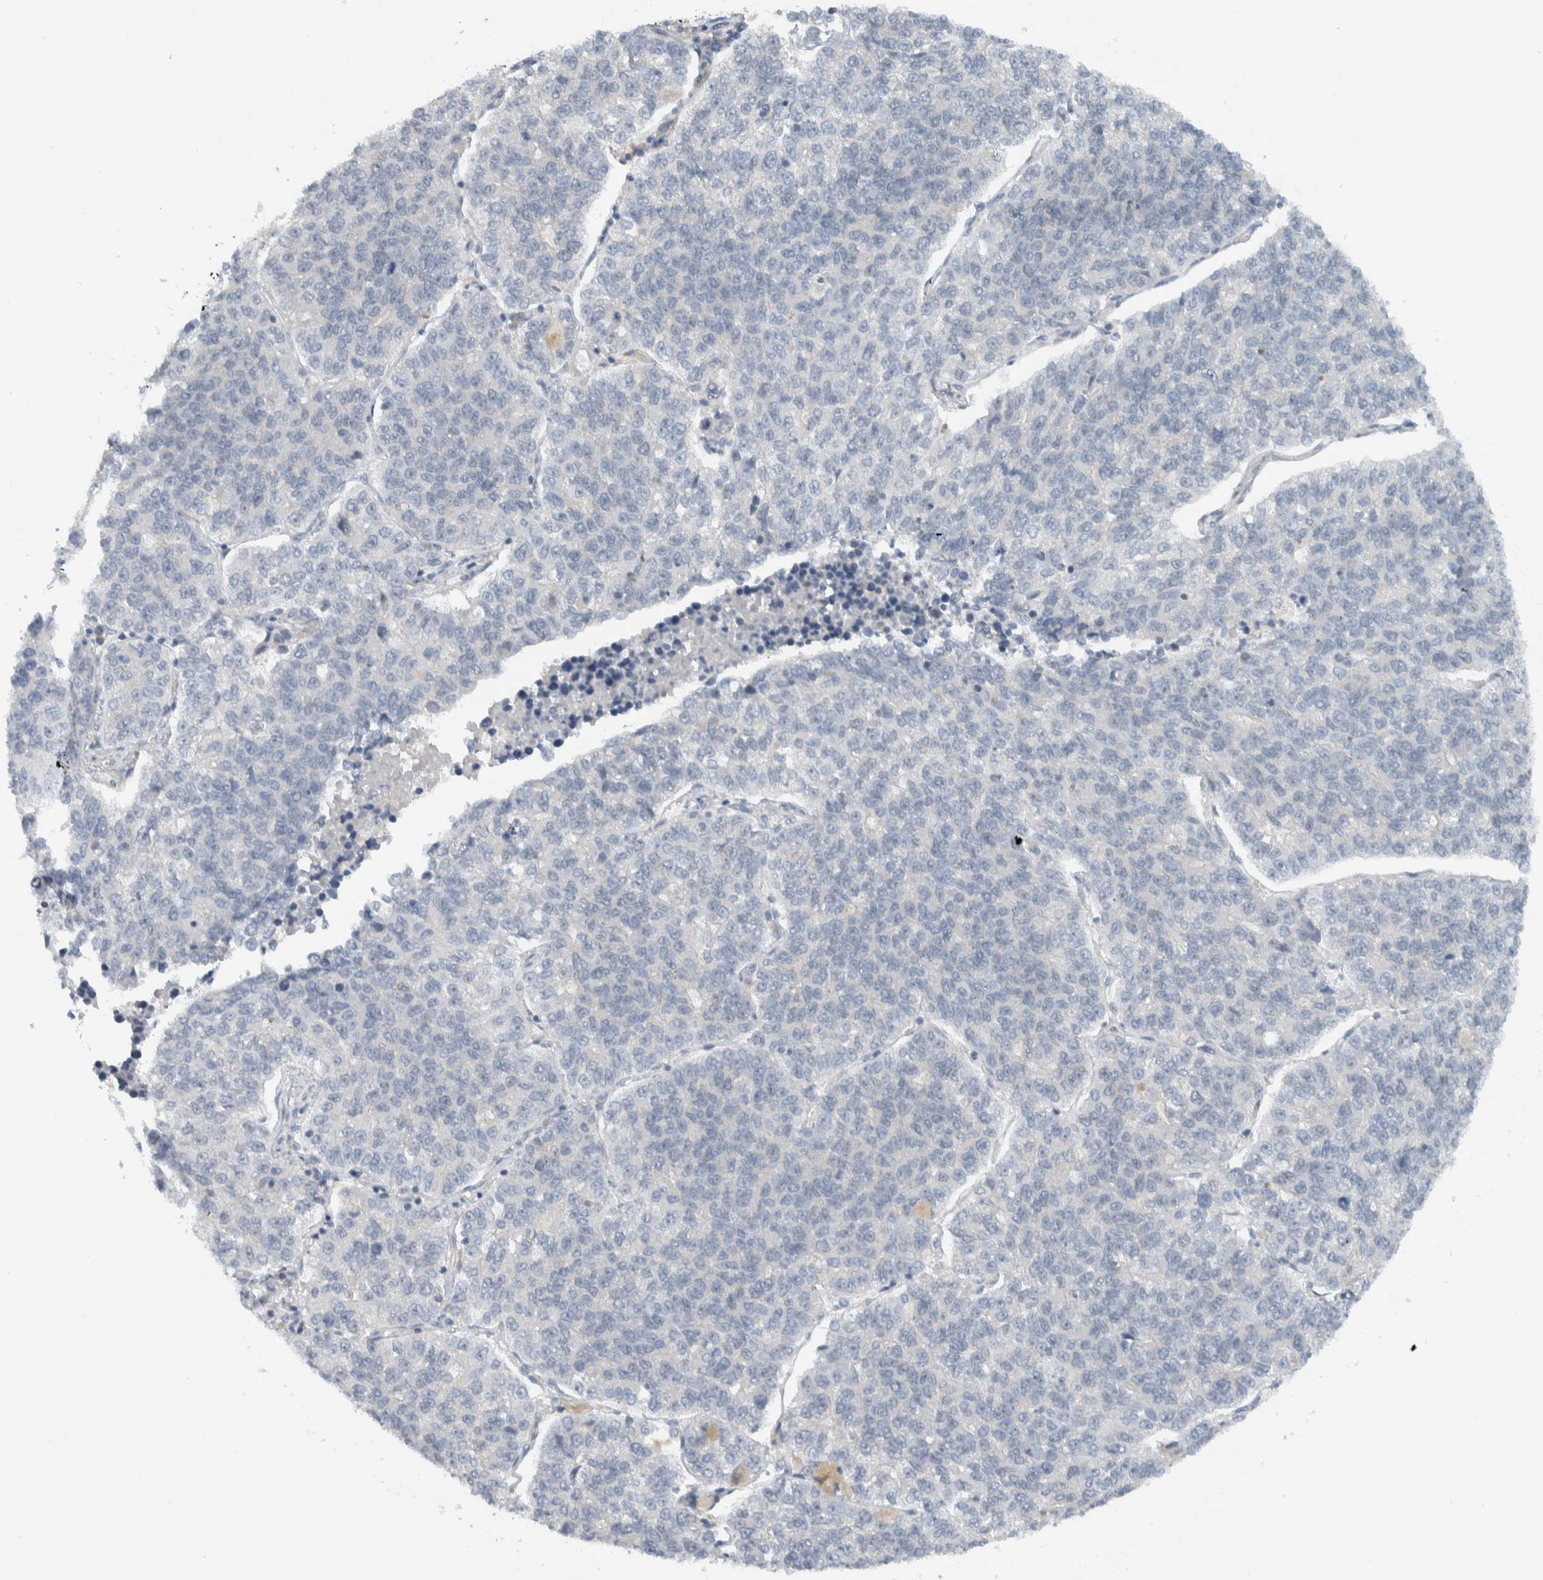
{"staining": {"intensity": "negative", "quantity": "none", "location": "none"}, "tissue": "lung cancer", "cell_type": "Tumor cells", "image_type": "cancer", "snomed": [{"axis": "morphology", "description": "Adenocarcinoma, NOS"}, {"axis": "topography", "description": "Lung"}], "caption": "Tumor cells show no significant expression in lung cancer (adenocarcinoma).", "gene": "MPRIP", "patient": {"sex": "male", "age": 49}}